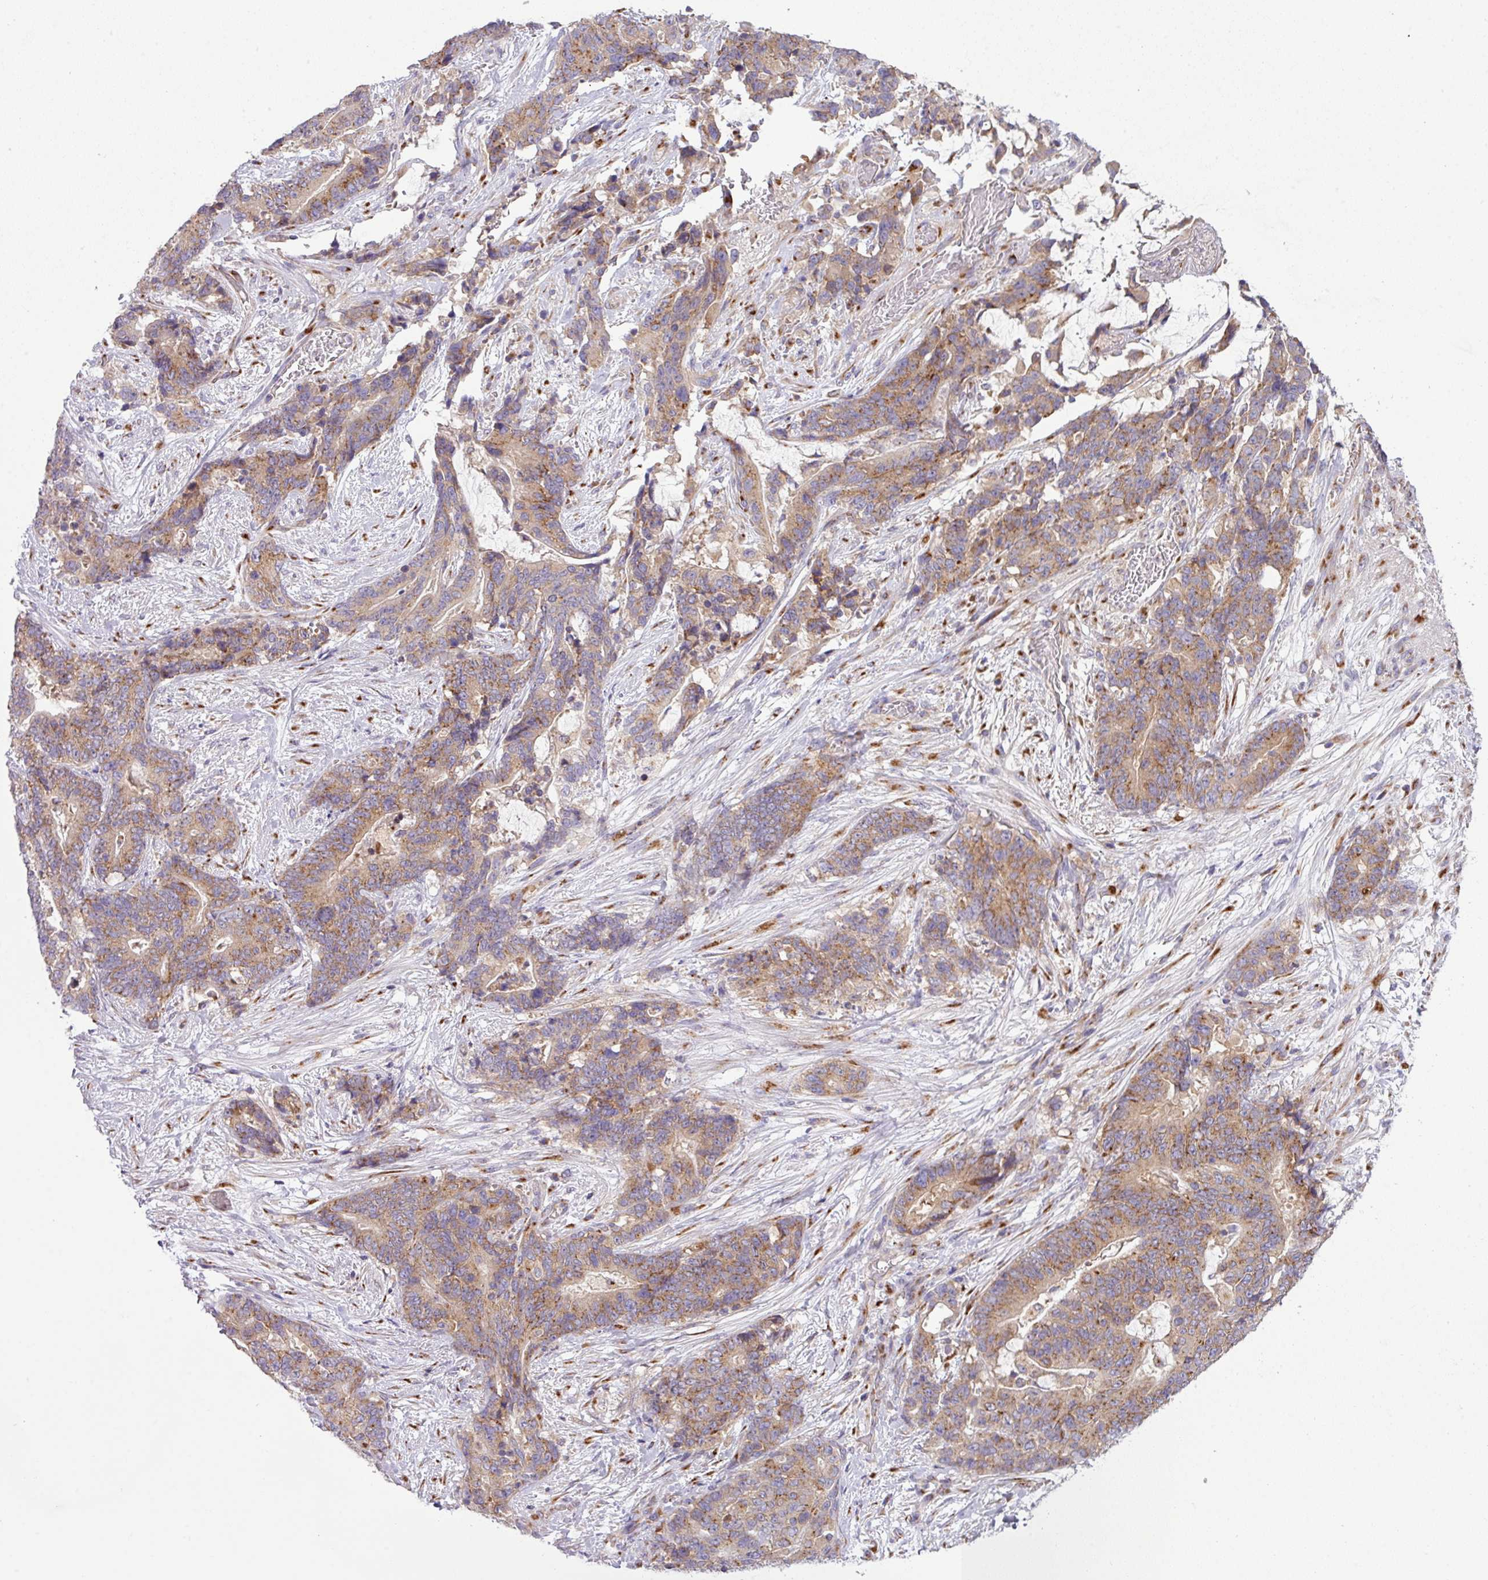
{"staining": {"intensity": "moderate", "quantity": ">75%", "location": "cytoplasmic/membranous"}, "tissue": "stomach cancer", "cell_type": "Tumor cells", "image_type": "cancer", "snomed": [{"axis": "morphology", "description": "Normal tissue, NOS"}, {"axis": "morphology", "description": "Adenocarcinoma, NOS"}, {"axis": "topography", "description": "Stomach"}], "caption": "There is medium levels of moderate cytoplasmic/membranous positivity in tumor cells of stomach cancer, as demonstrated by immunohistochemical staining (brown color).", "gene": "VTI1A", "patient": {"sex": "female", "age": 64}}